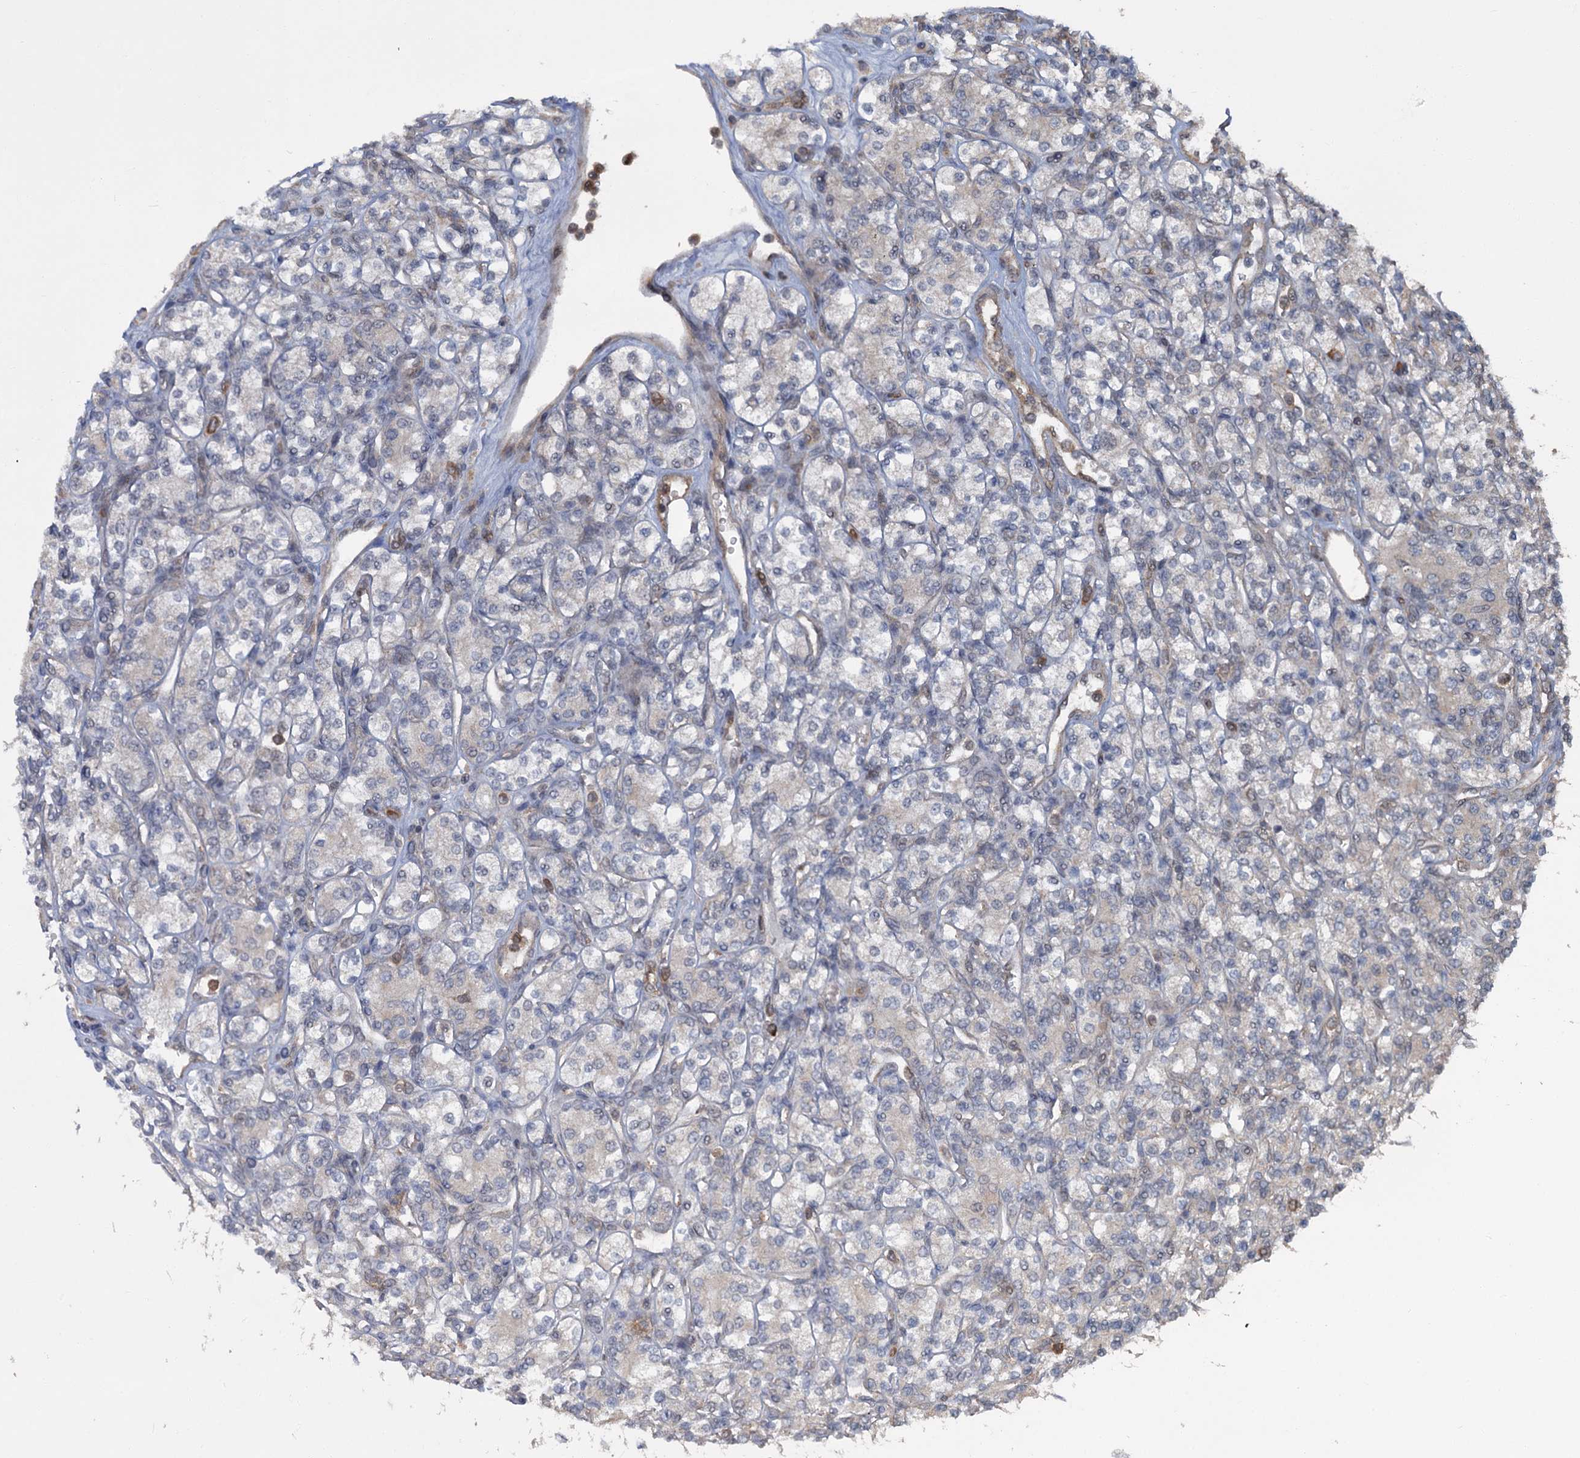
{"staining": {"intensity": "negative", "quantity": "none", "location": "none"}, "tissue": "renal cancer", "cell_type": "Tumor cells", "image_type": "cancer", "snomed": [{"axis": "morphology", "description": "Adenocarcinoma, NOS"}, {"axis": "topography", "description": "Kidney"}], "caption": "This is a micrograph of immunohistochemistry staining of renal adenocarcinoma, which shows no positivity in tumor cells.", "gene": "KANSL2", "patient": {"sex": "male", "age": 77}}